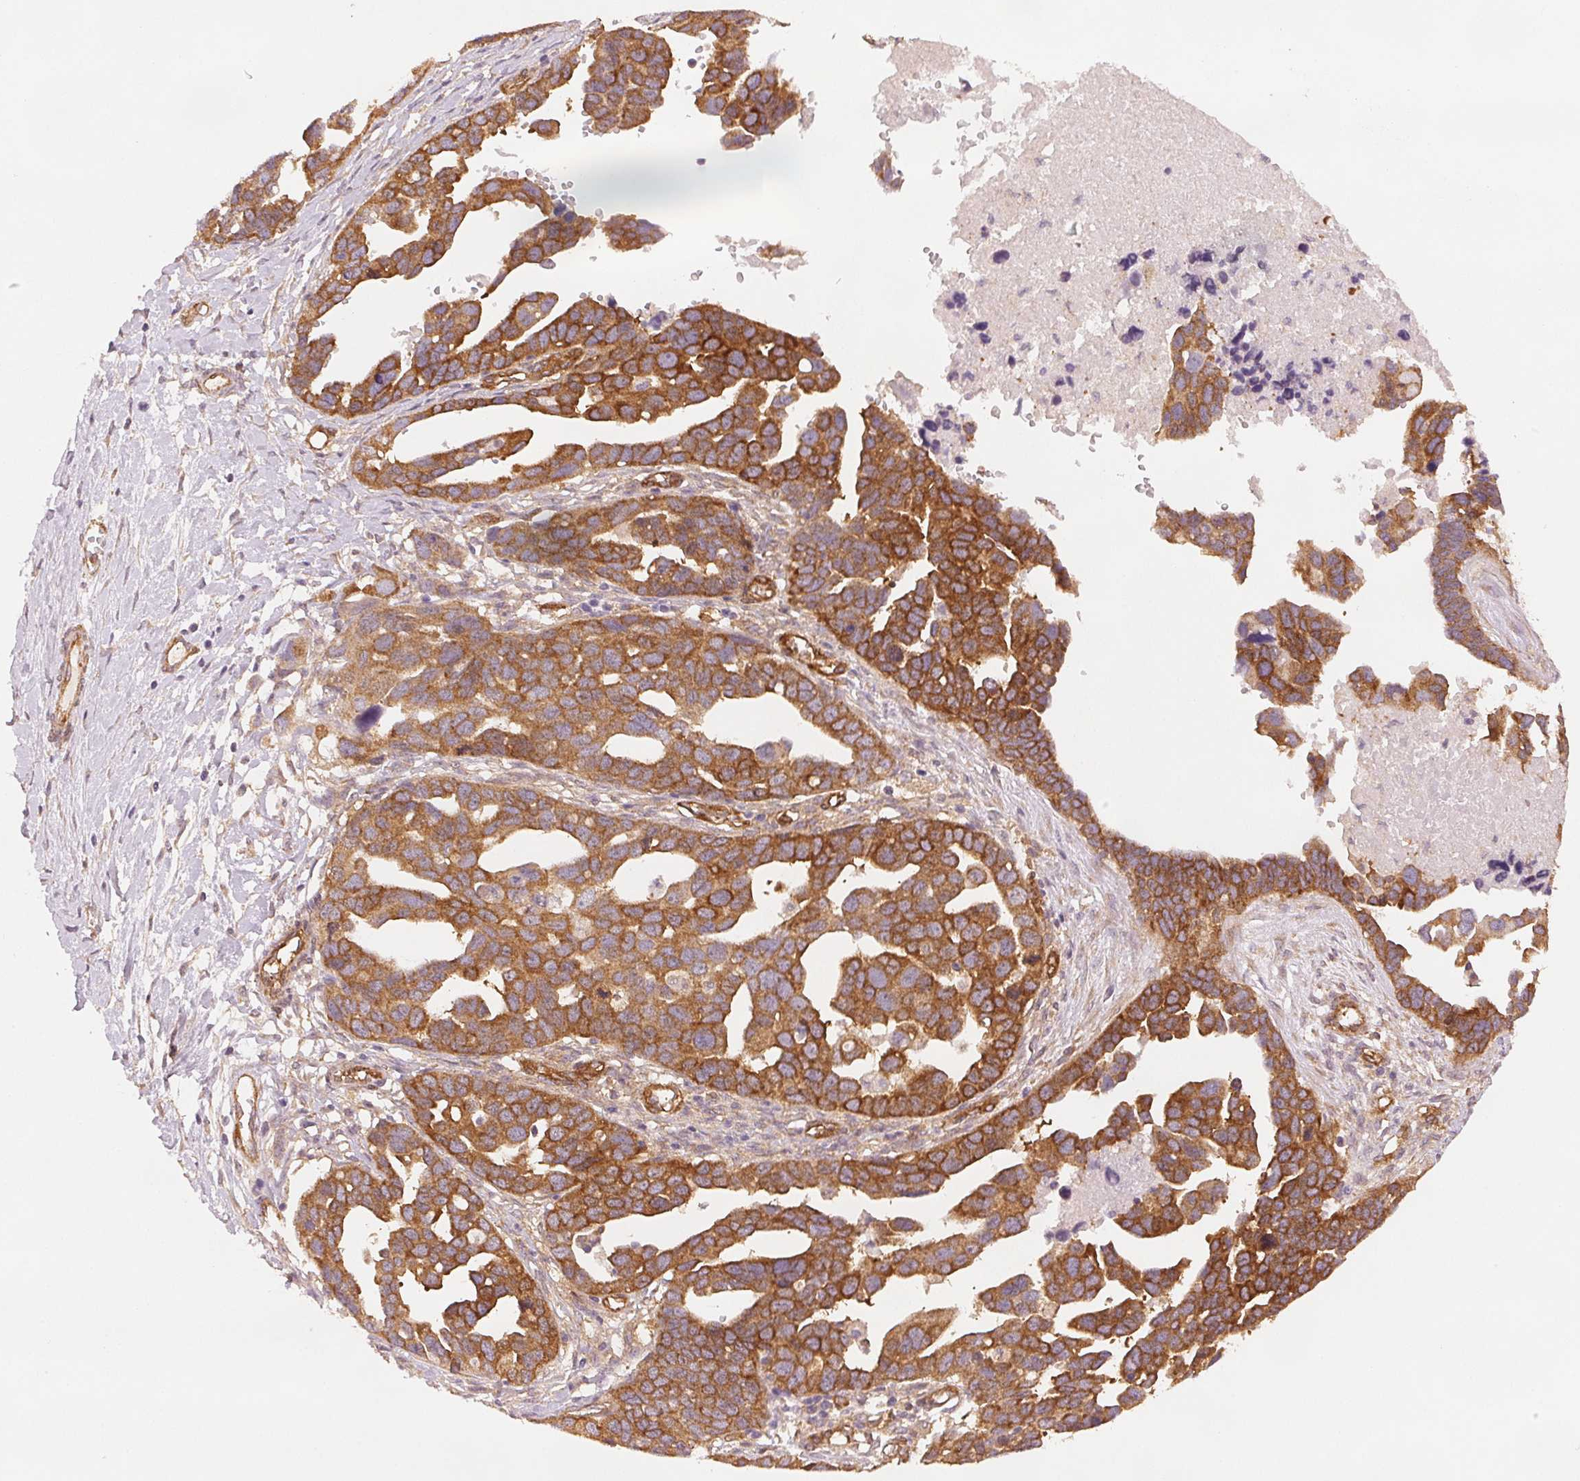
{"staining": {"intensity": "moderate", "quantity": ">75%", "location": "cytoplasmic/membranous"}, "tissue": "ovarian cancer", "cell_type": "Tumor cells", "image_type": "cancer", "snomed": [{"axis": "morphology", "description": "Cystadenocarcinoma, serous, NOS"}, {"axis": "topography", "description": "Ovary"}], "caption": "IHC histopathology image of ovarian serous cystadenocarcinoma stained for a protein (brown), which demonstrates medium levels of moderate cytoplasmic/membranous staining in approximately >75% of tumor cells.", "gene": "DIAPH2", "patient": {"sex": "female", "age": 54}}